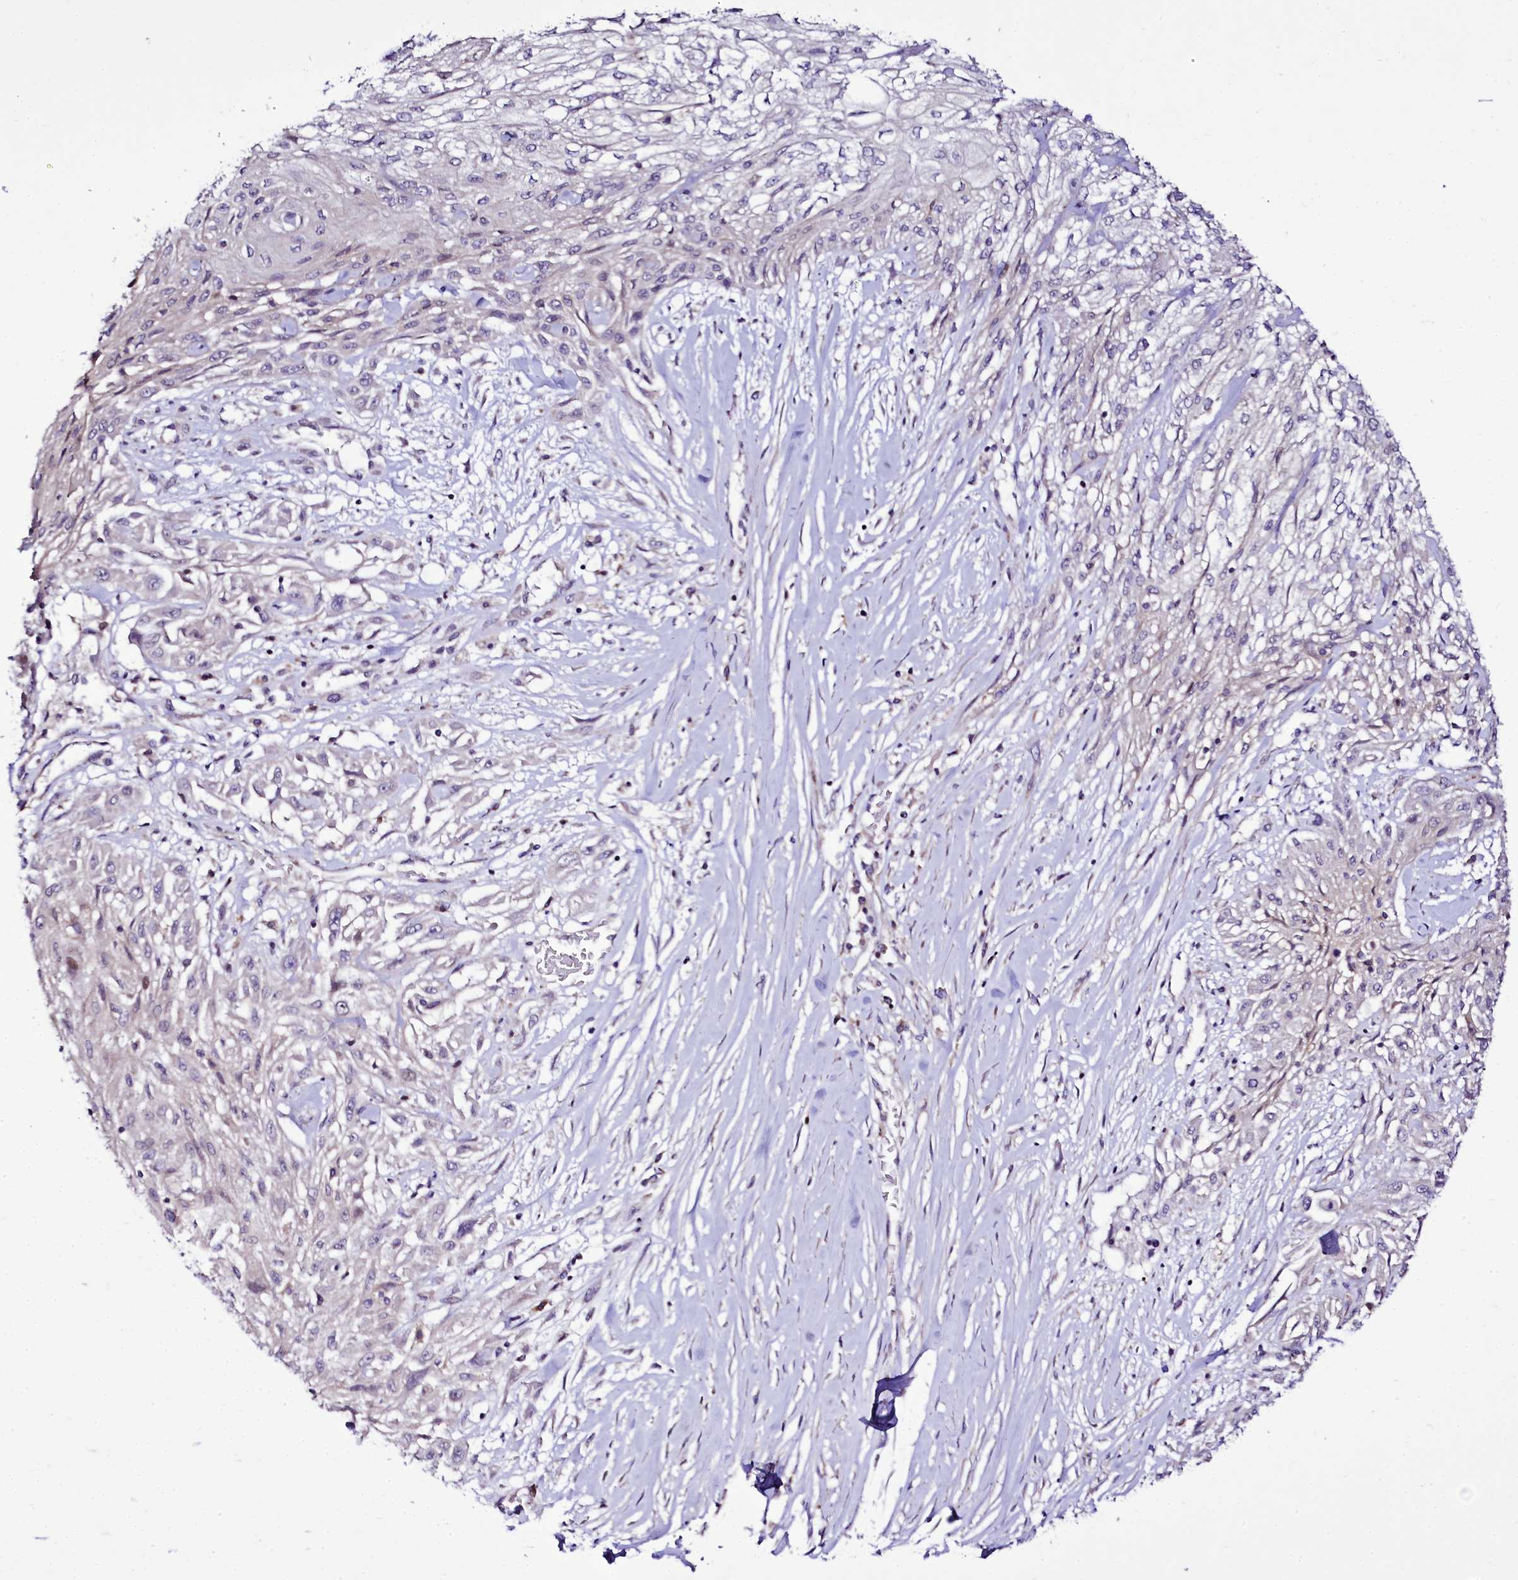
{"staining": {"intensity": "negative", "quantity": "none", "location": "none"}, "tissue": "skin cancer", "cell_type": "Tumor cells", "image_type": "cancer", "snomed": [{"axis": "morphology", "description": "Squamous cell carcinoma, NOS"}, {"axis": "morphology", "description": "Squamous cell carcinoma, metastatic, NOS"}, {"axis": "topography", "description": "Skin"}, {"axis": "topography", "description": "Lymph node"}], "caption": "Human squamous cell carcinoma (skin) stained for a protein using immunohistochemistry shows no positivity in tumor cells.", "gene": "ZC3H12C", "patient": {"sex": "male", "age": 75}}